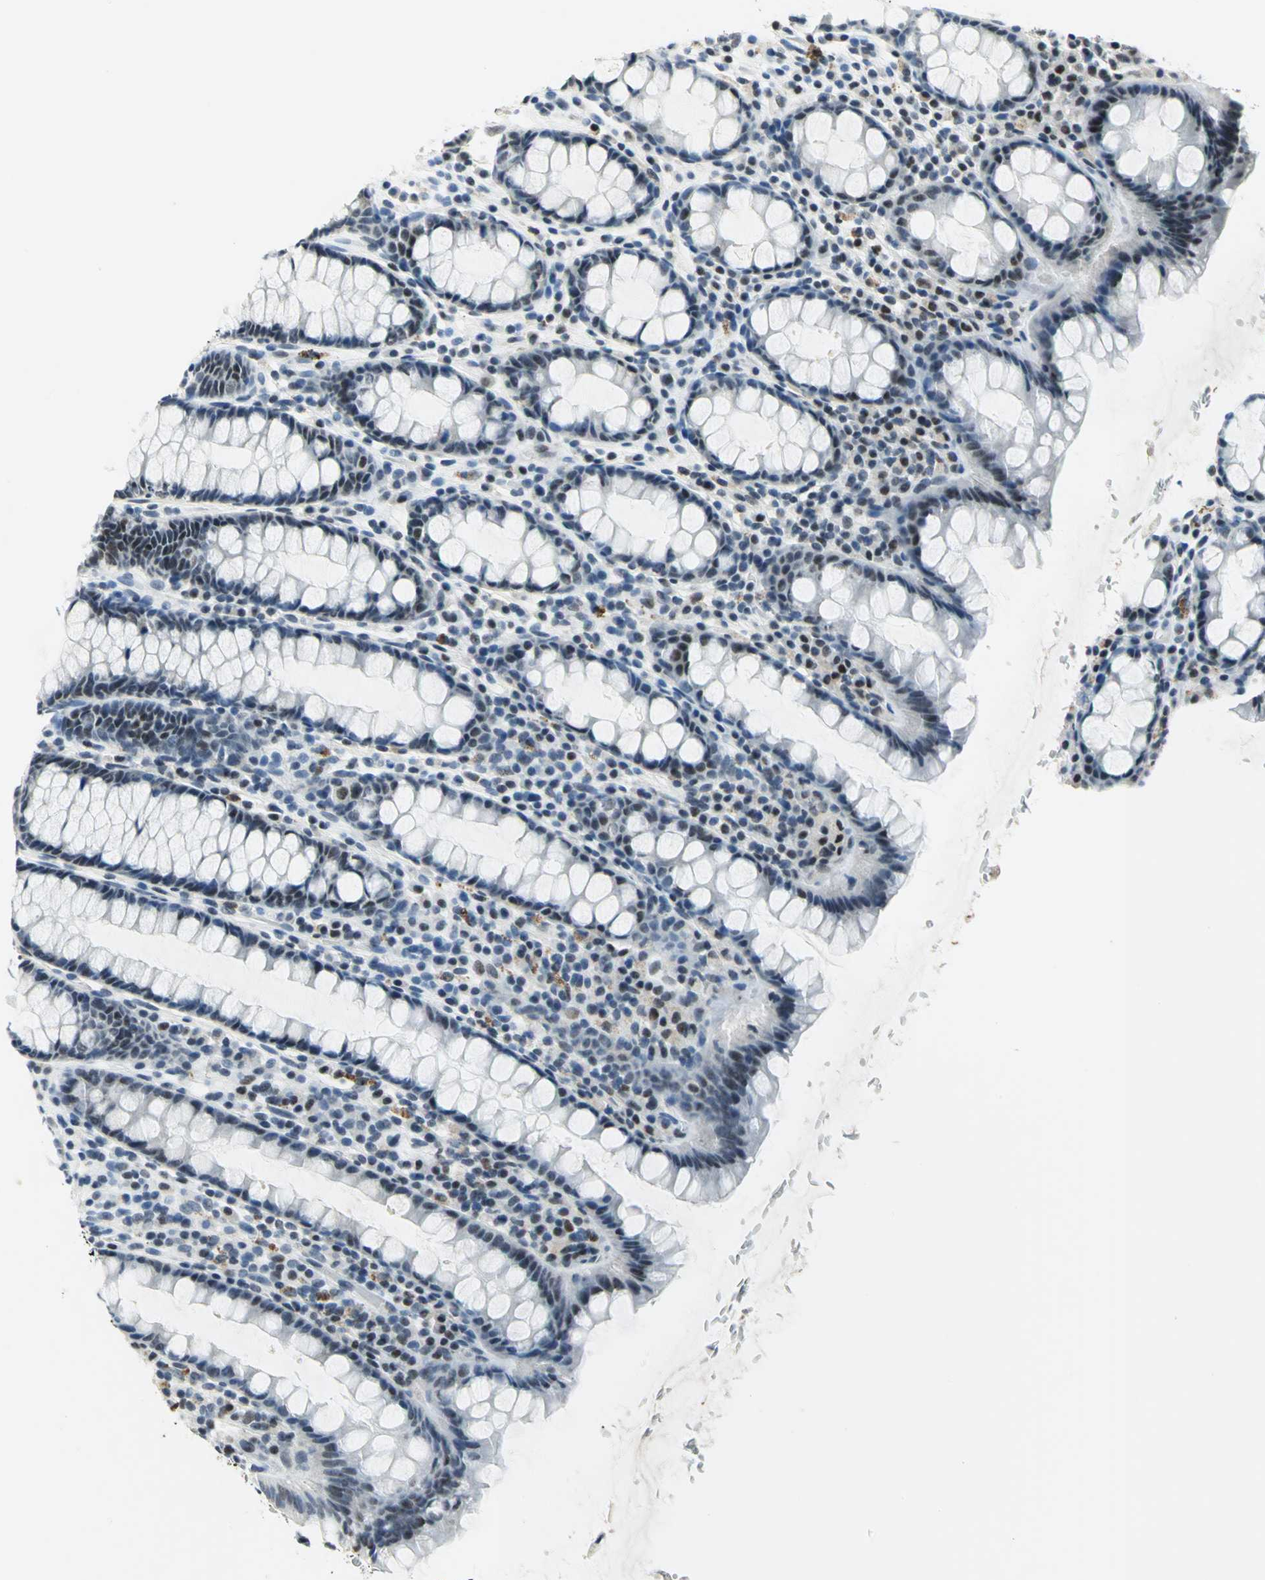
{"staining": {"intensity": "negative", "quantity": "none", "location": "none"}, "tissue": "rectum", "cell_type": "Glandular cells", "image_type": "normal", "snomed": [{"axis": "morphology", "description": "Normal tissue, NOS"}, {"axis": "topography", "description": "Rectum"}], "caption": "The photomicrograph reveals no significant staining in glandular cells of rectum.", "gene": "RAD17", "patient": {"sex": "male", "age": 92}}